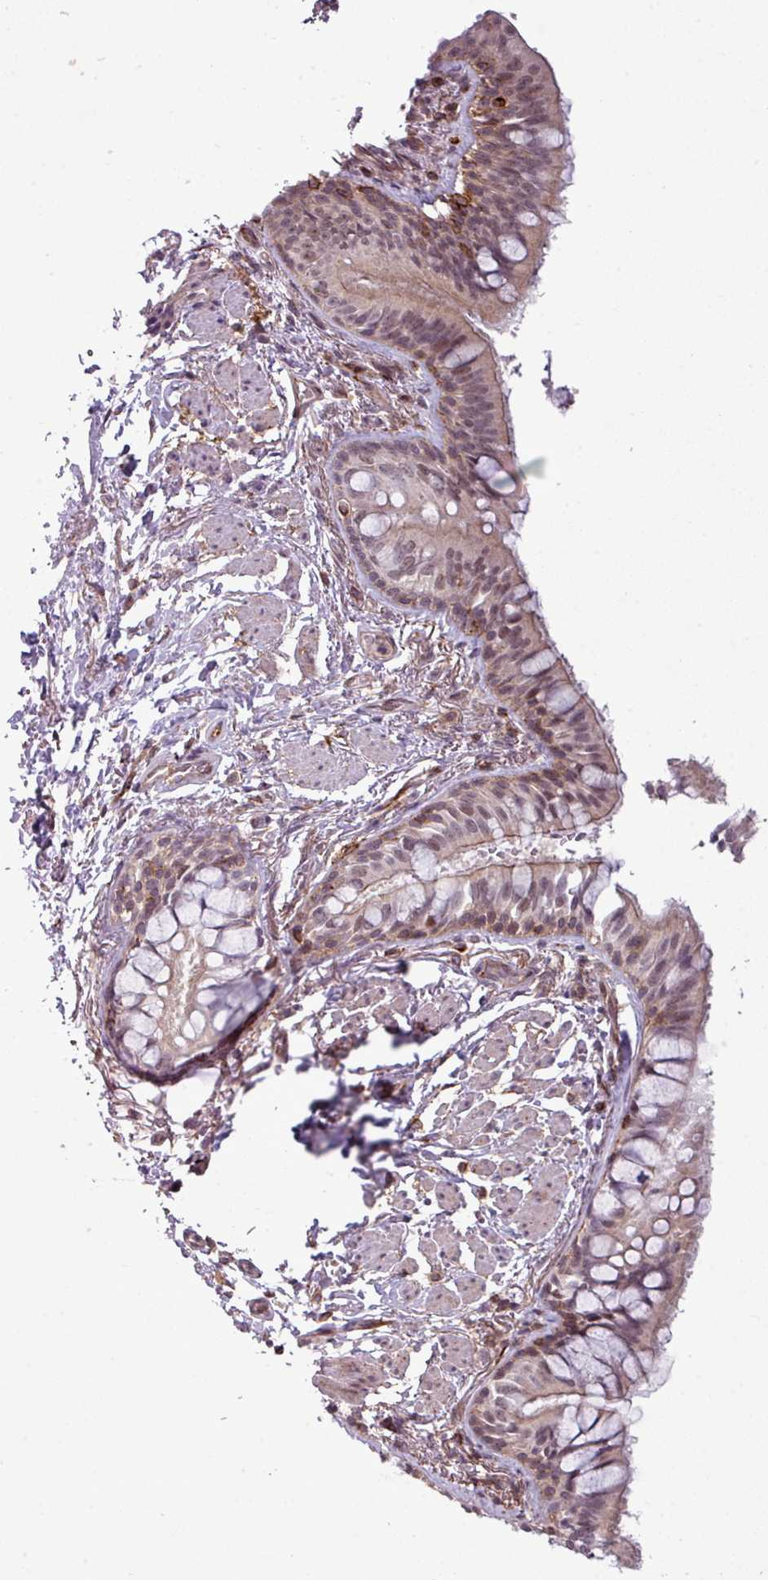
{"staining": {"intensity": "moderate", "quantity": "<25%", "location": "nuclear"}, "tissue": "bronchus", "cell_type": "Respiratory epithelial cells", "image_type": "normal", "snomed": [{"axis": "morphology", "description": "Normal tissue, NOS"}, {"axis": "topography", "description": "Bronchus"}], "caption": "Immunohistochemical staining of benign bronchus reveals low levels of moderate nuclear staining in approximately <25% of respiratory epithelial cells.", "gene": "ZC2HC1C", "patient": {"sex": "male", "age": 70}}